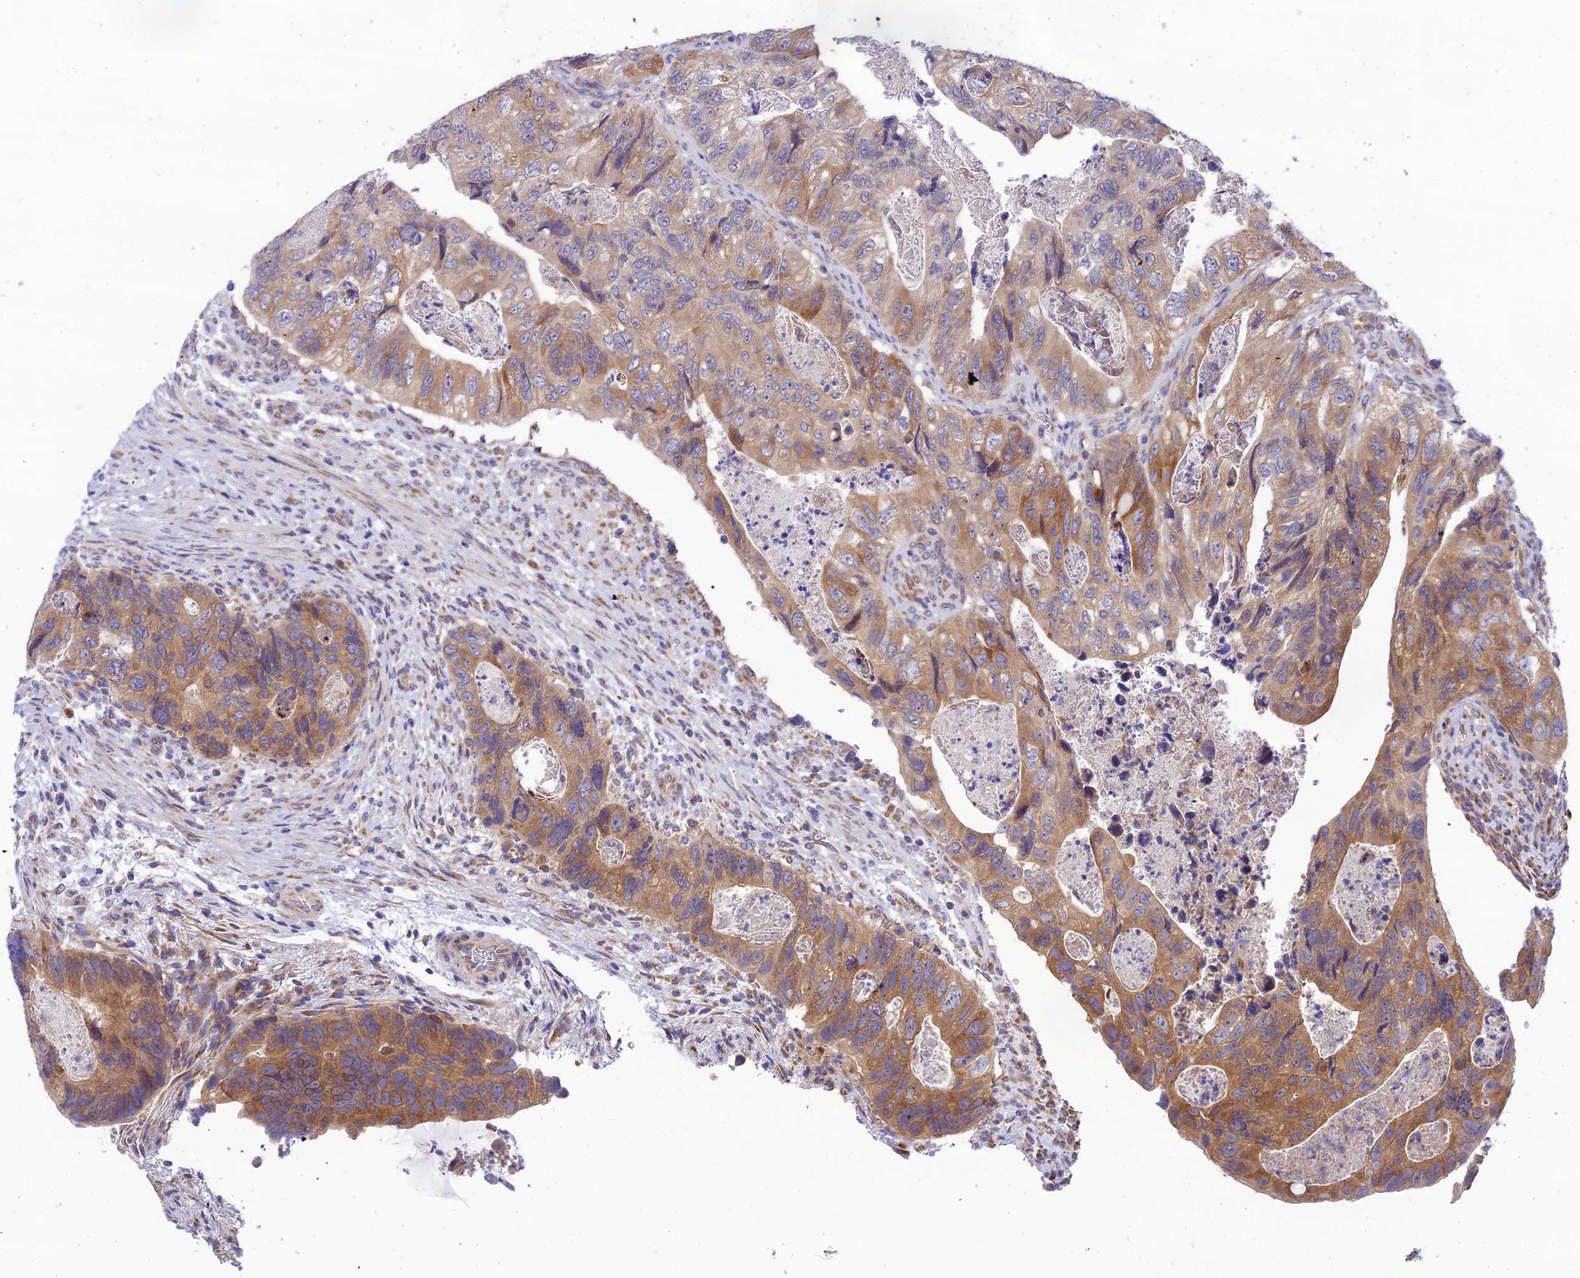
{"staining": {"intensity": "moderate", "quantity": ">75%", "location": "cytoplasmic/membranous"}, "tissue": "colorectal cancer", "cell_type": "Tumor cells", "image_type": "cancer", "snomed": [{"axis": "morphology", "description": "Adenocarcinoma, NOS"}, {"axis": "topography", "description": "Rectum"}], "caption": "There is medium levels of moderate cytoplasmic/membranous staining in tumor cells of adenocarcinoma (colorectal), as demonstrated by immunohistochemical staining (brown color).", "gene": "CLCN7", "patient": {"sex": "male", "age": 63}}